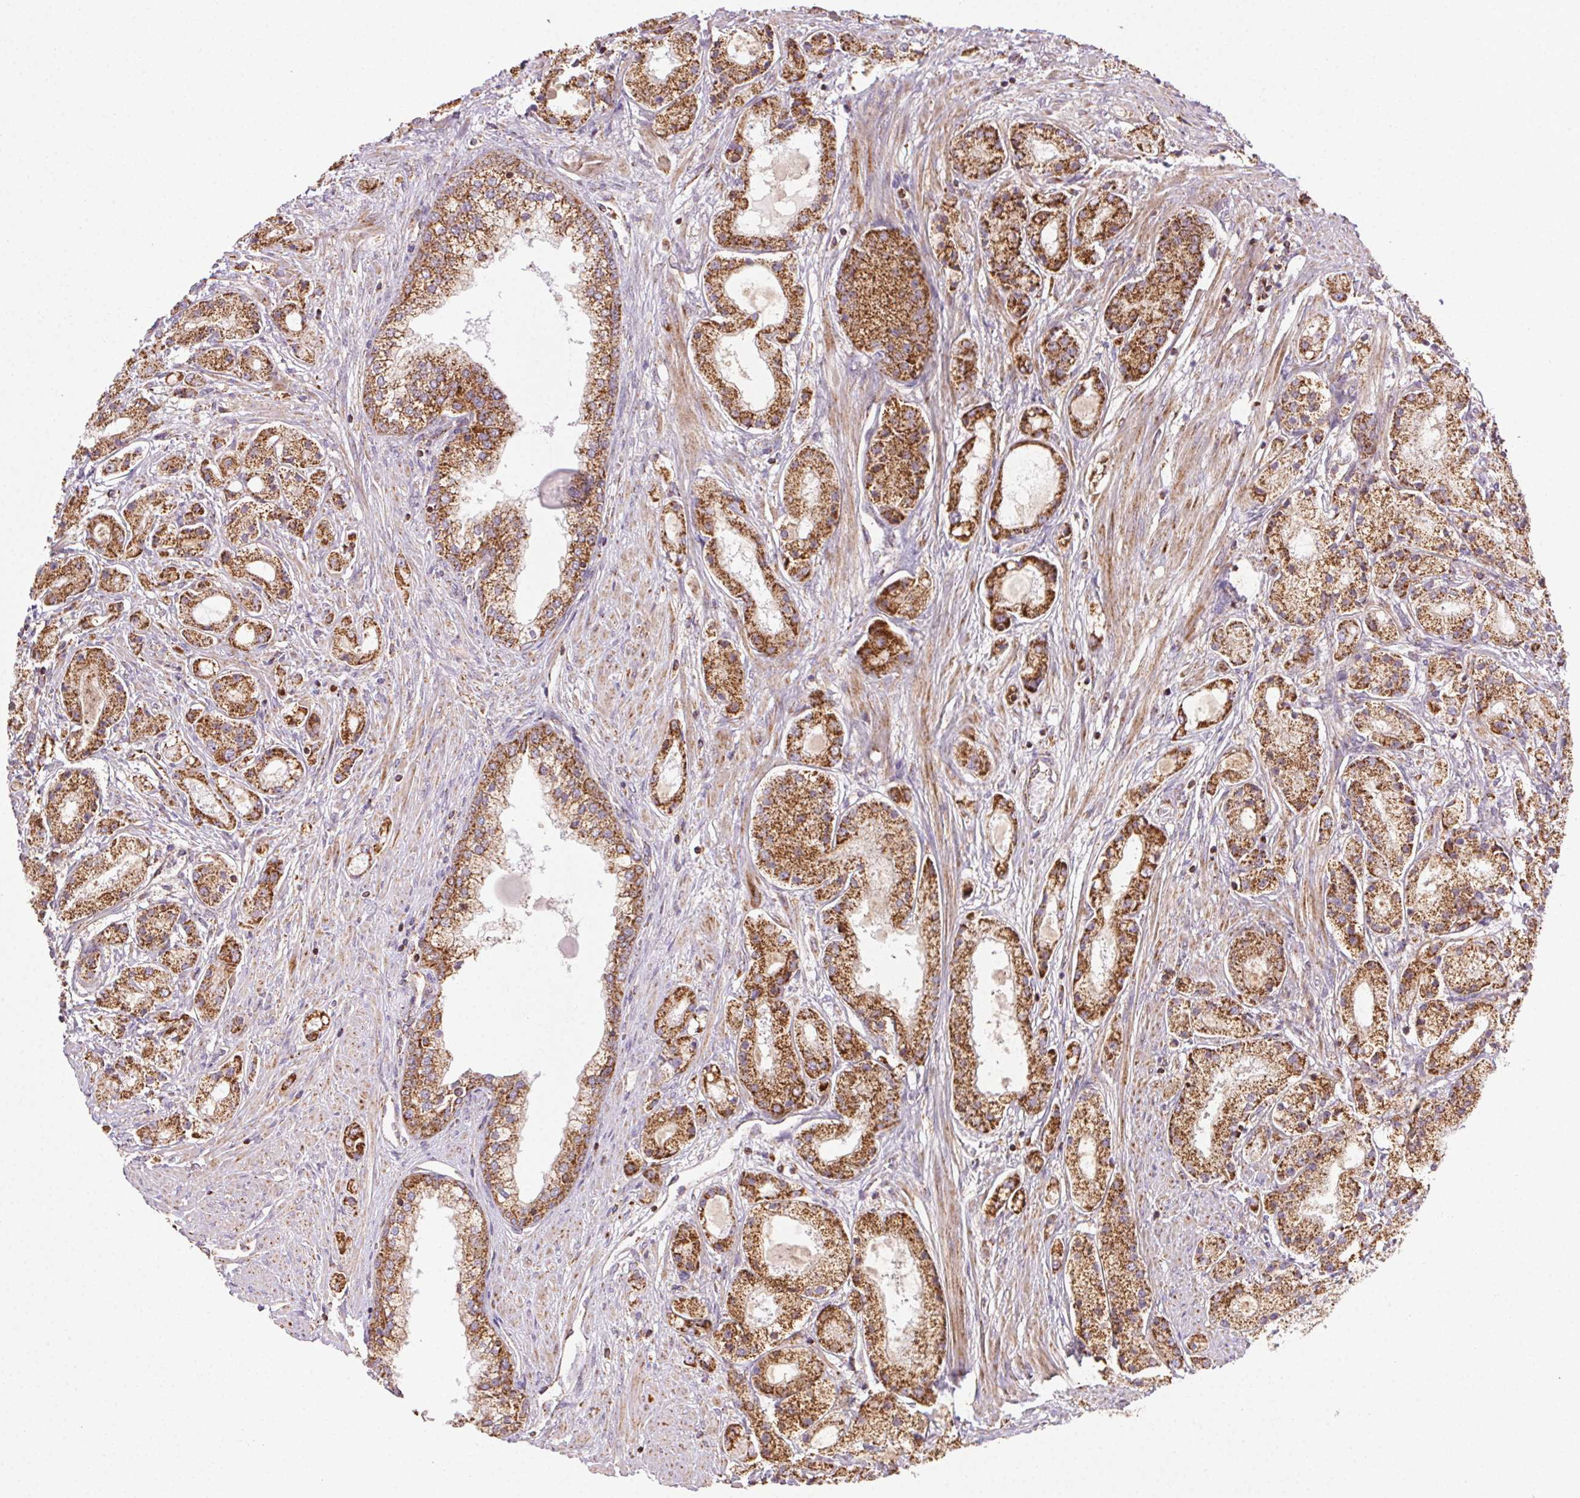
{"staining": {"intensity": "strong", "quantity": ">75%", "location": "cytoplasmic/membranous"}, "tissue": "prostate cancer", "cell_type": "Tumor cells", "image_type": "cancer", "snomed": [{"axis": "morphology", "description": "Adenocarcinoma, High grade"}, {"axis": "topography", "description": "Prostate"}], "caption": "Approximately >75% of tumor cells in human adenocarcinoma (high-grade) (prostate) display strong cytoplasmic/membranous protein positivity as visualized by brown immunohistochemical staining.", "gene": "CLPB", "patient": {"sex": "male", "age": 67}}